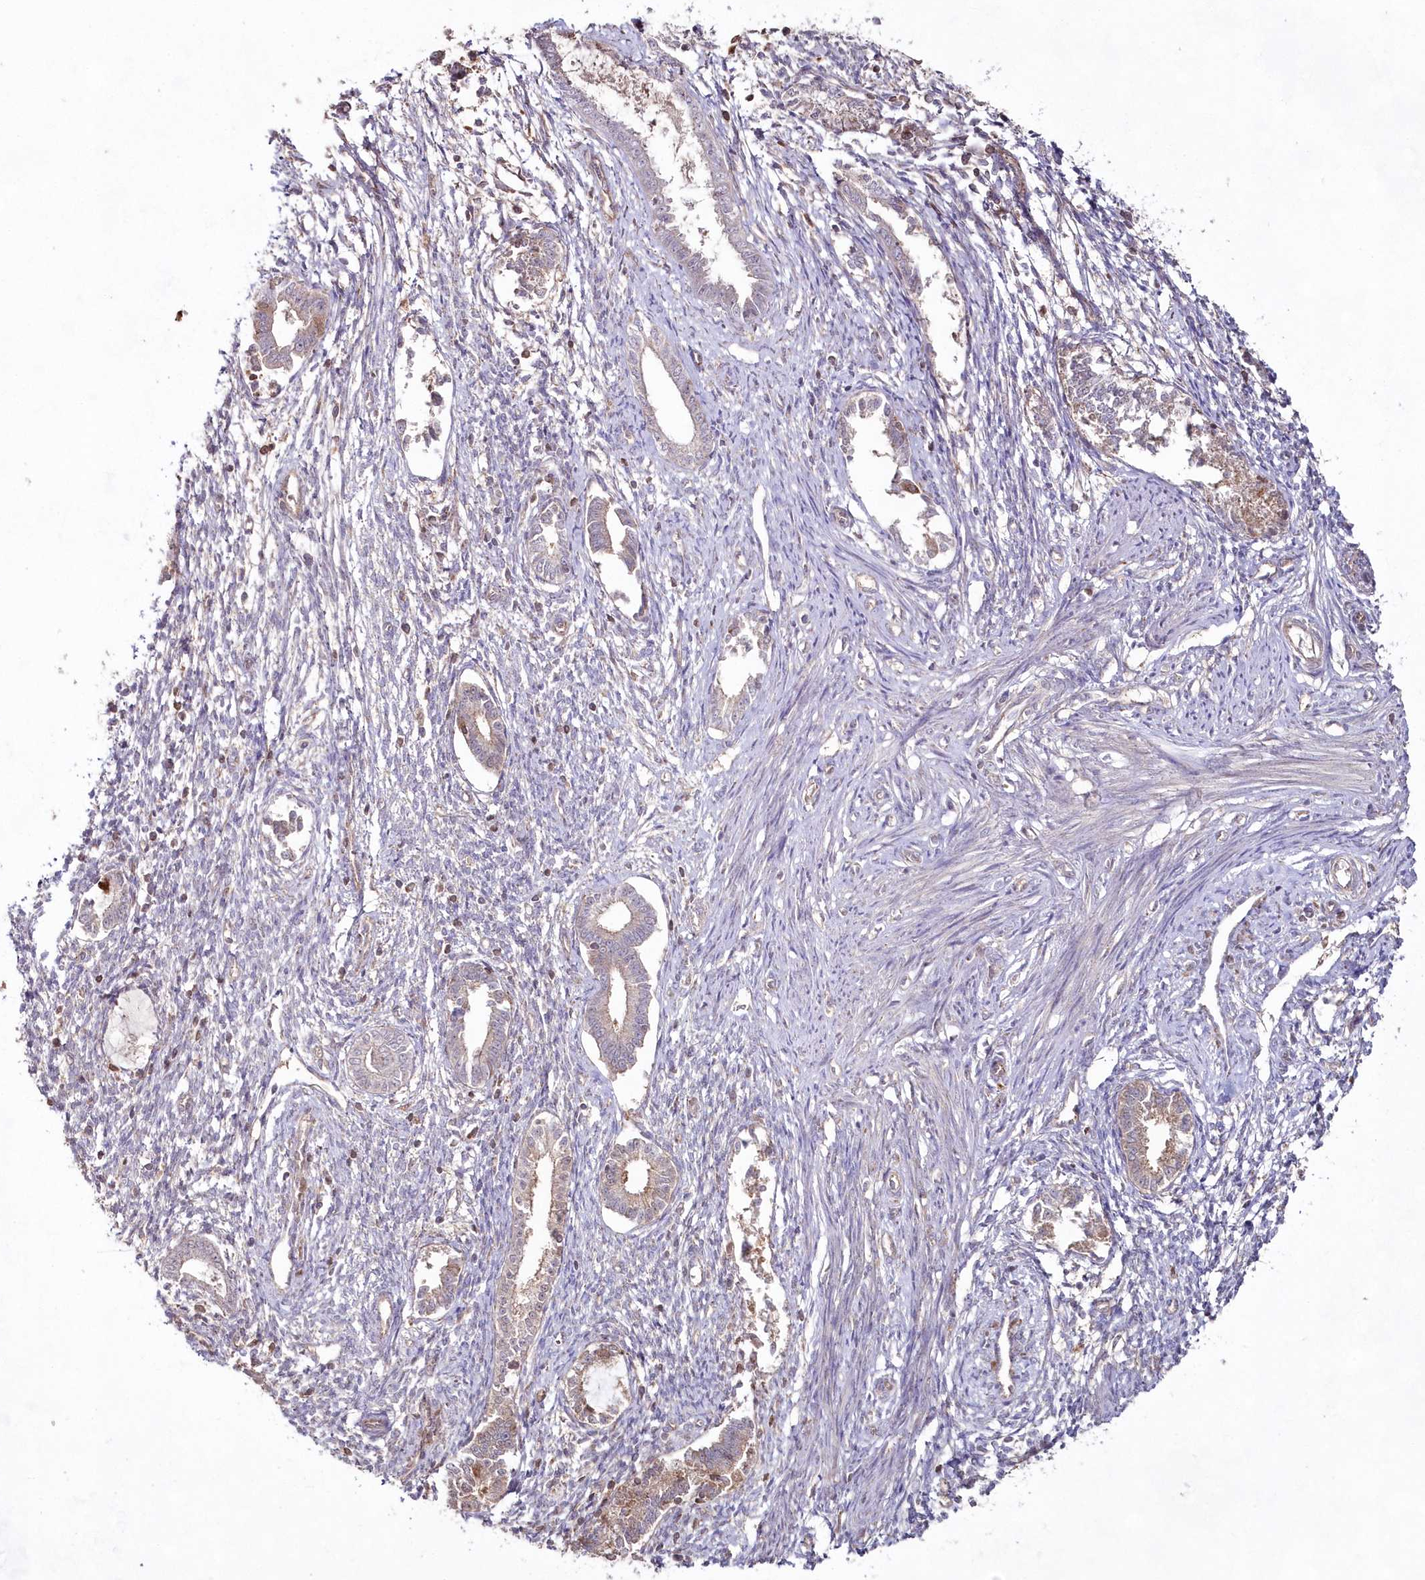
{"staining": {"intensity": "negative", "quantity": "none", "location": "none"}, "tissue": "endometrium", "cell_type": "Cells in endometrial stroma", "image_type": "normal", "snomed": [{"axis": "morphology", "description": "Normal tissue, NOS"}, {"axis": "topography", "description": "Endometrium"}], "caption": "The micrograph displays no significant expression in cells in endometrial stroma of endometrium.", "gene": "IMPA1", "patient": {"sex": "female", "age": 56}}